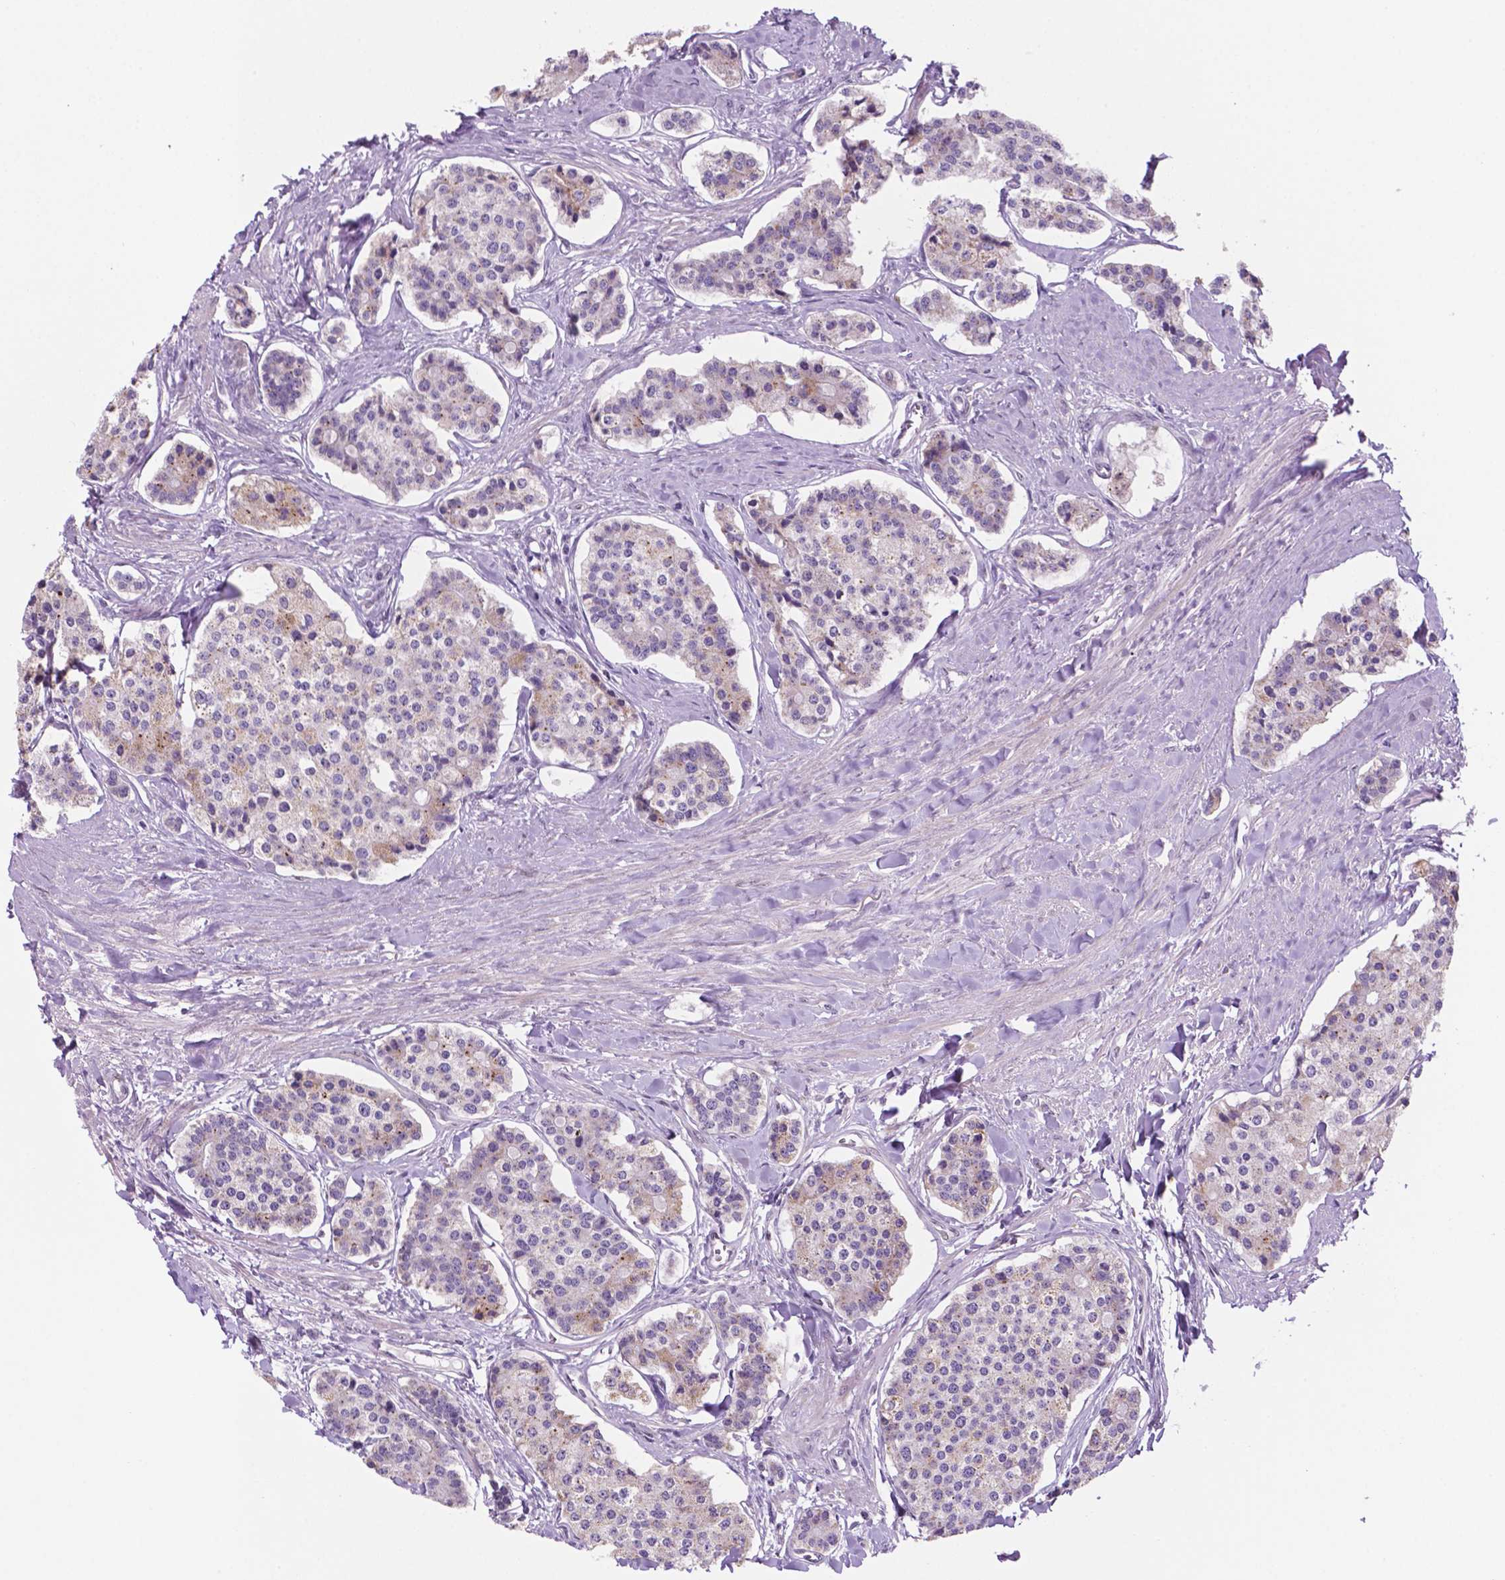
{"staining": {"intensity": "weak", "quantity": "<25%", "location": "cytoplasmic/membranous"}, "tissue": "carcinoid", "cell_type": "Tumor cells", "image_type": "cancer", "snomed": [{"axis": "morphology", "description": "Carcinoid, malignant, NOS"}, {"axis": "topography", "description": "Small intestine"}], "caption": "This micrograph is of carcinoid (malignant) stained with immunohistochemistry (IHC) to label a protein in brown with the nuclei are counter-stained blue. There is no staining in tumor cells.", "gene": "C18orf21", "patient": {"sex": "female", "age": 65}}